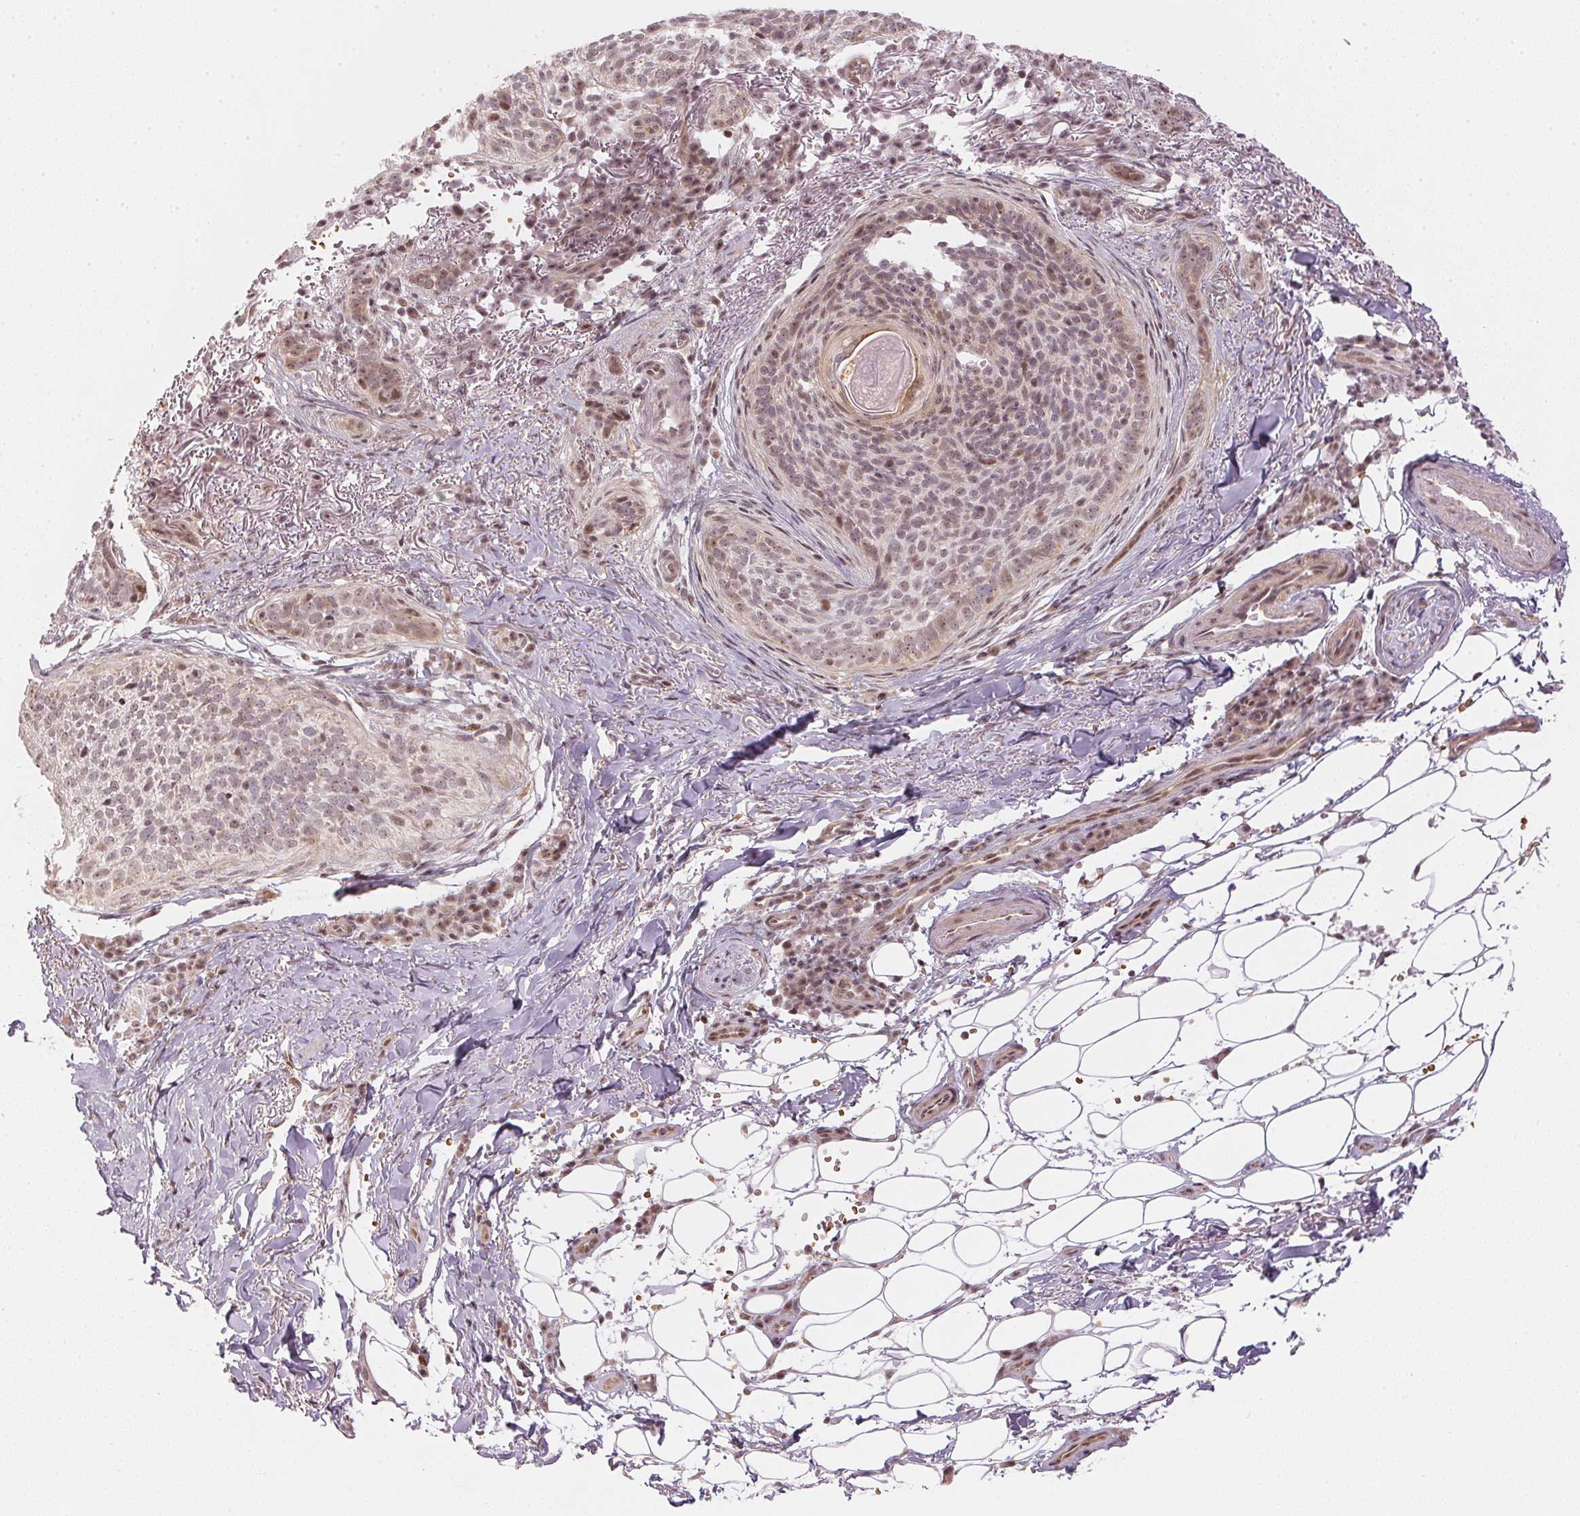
{"staining": {"intensity": "weak", "quantity": "25%-75%", "location": "nuclear"}, "tissue": "skin cancer", "cell_type": "Tumor cells", "image_type": "cancer", "snomed": [{"axis": "morphology", "description": "Basal cell carcinoma"}, {"axis": "topography", "description": "Skin"}, {"axis": "topography", "description": "Skin of head"}], "caption": "Skin cancer stained with a brown dye reveals weak nuclear positive staining in about 25%-75% of tumor cells.", "gene": "KAT6A", "patient": {"sex": "male", "age": 62}}